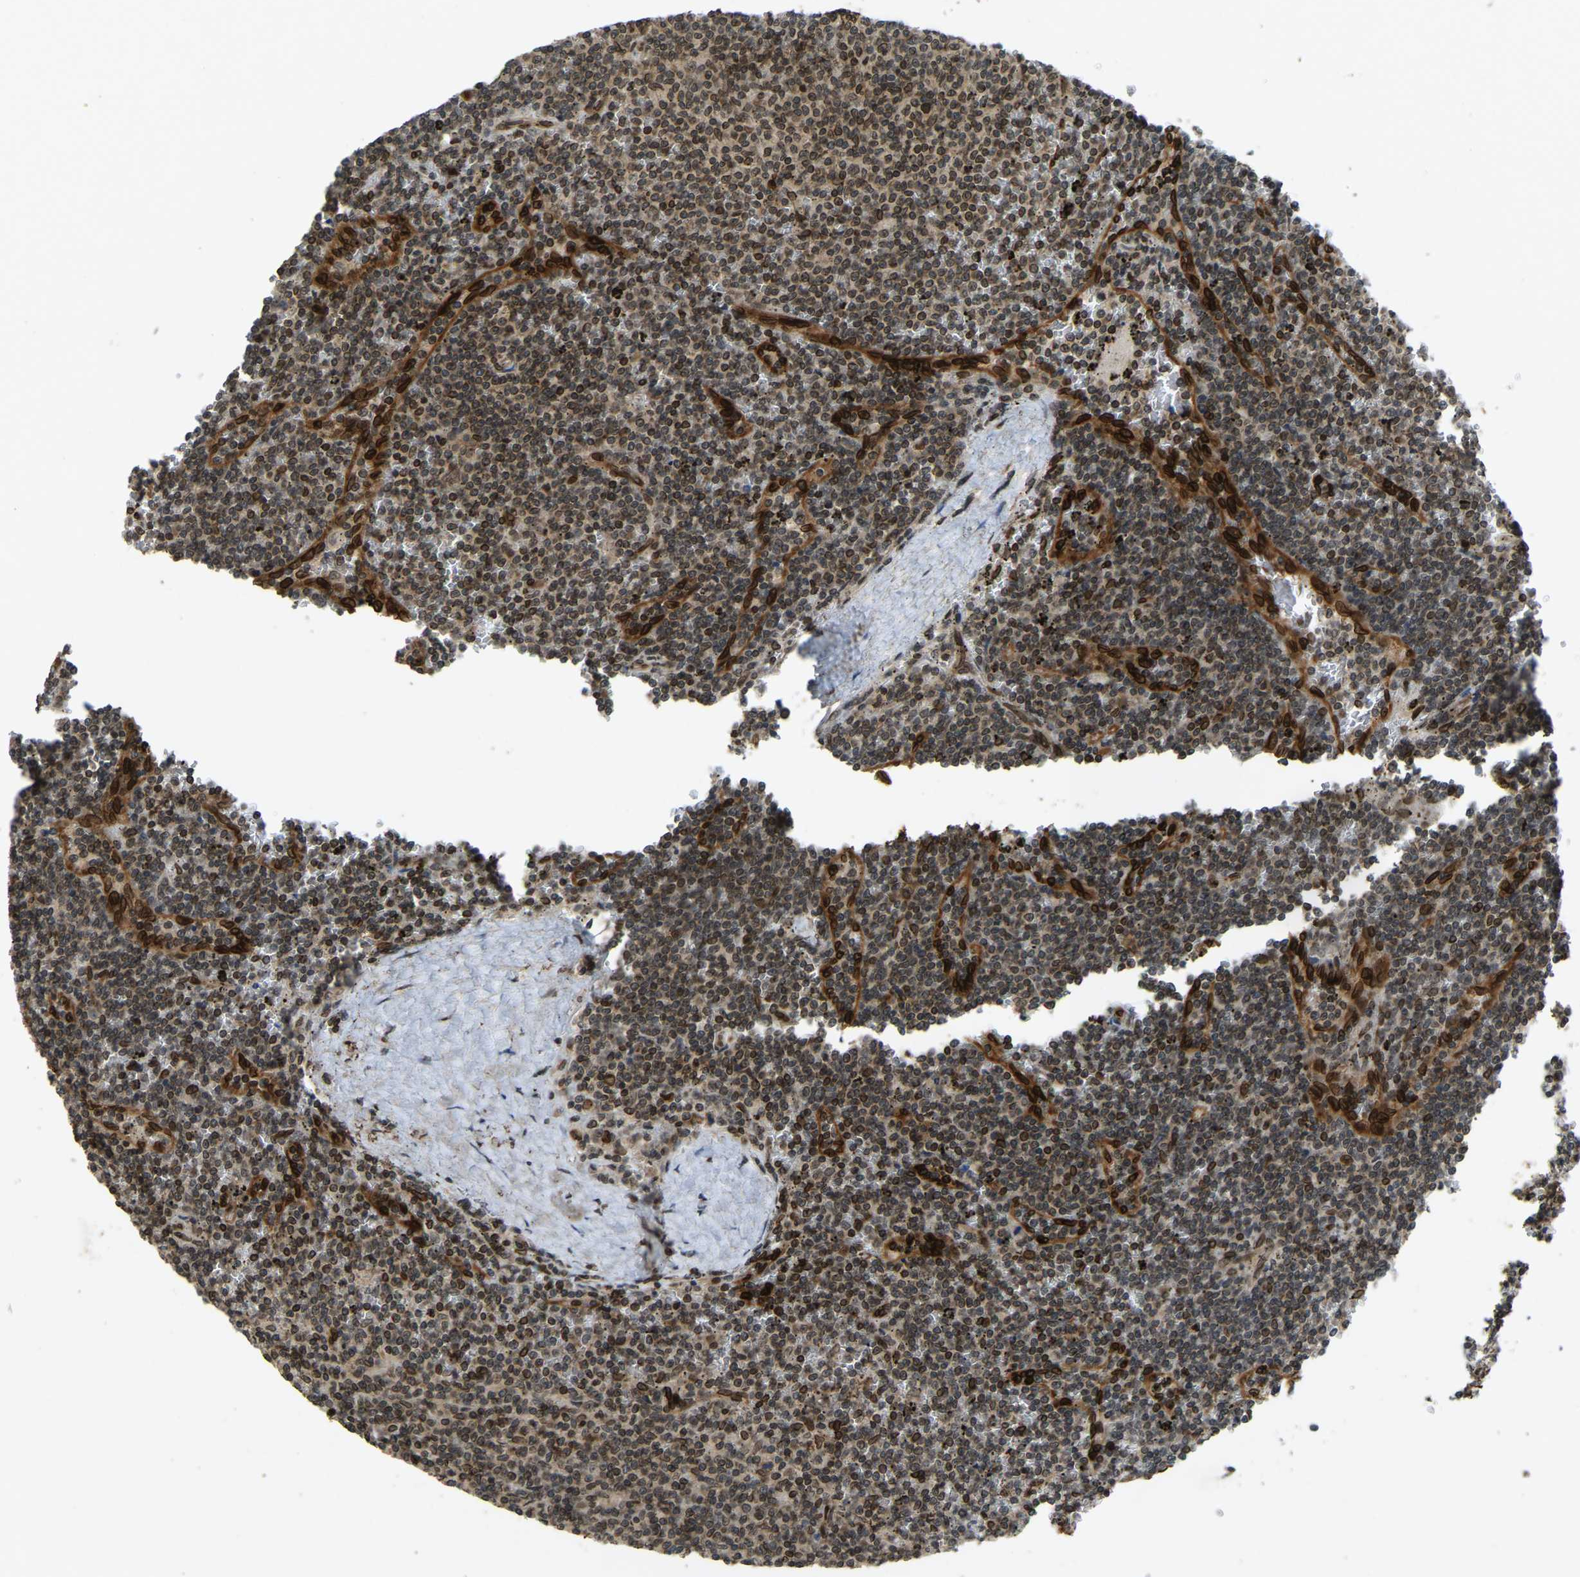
{"staining": {"intensity": "moderate", "quantity": ">75%", "location": "nuclear"}, "tissue": "lymphoma", "cell_type": "Tumor cells", "image_type": "cancer", "snomed": [{"axis": "morphology", "description": "Malignant lymphoma, non-Hodgkin's type, Low grade"}, {"axis": "topography", "description": "Spleen"}], "caption": "Protein staining by immunohistochemistry reveals moderate nuclear expression in approximately >75% of tumor cells in lymphoma.", "gene": "SYNE1", "patient": {"sex": "female", "age": 50}}